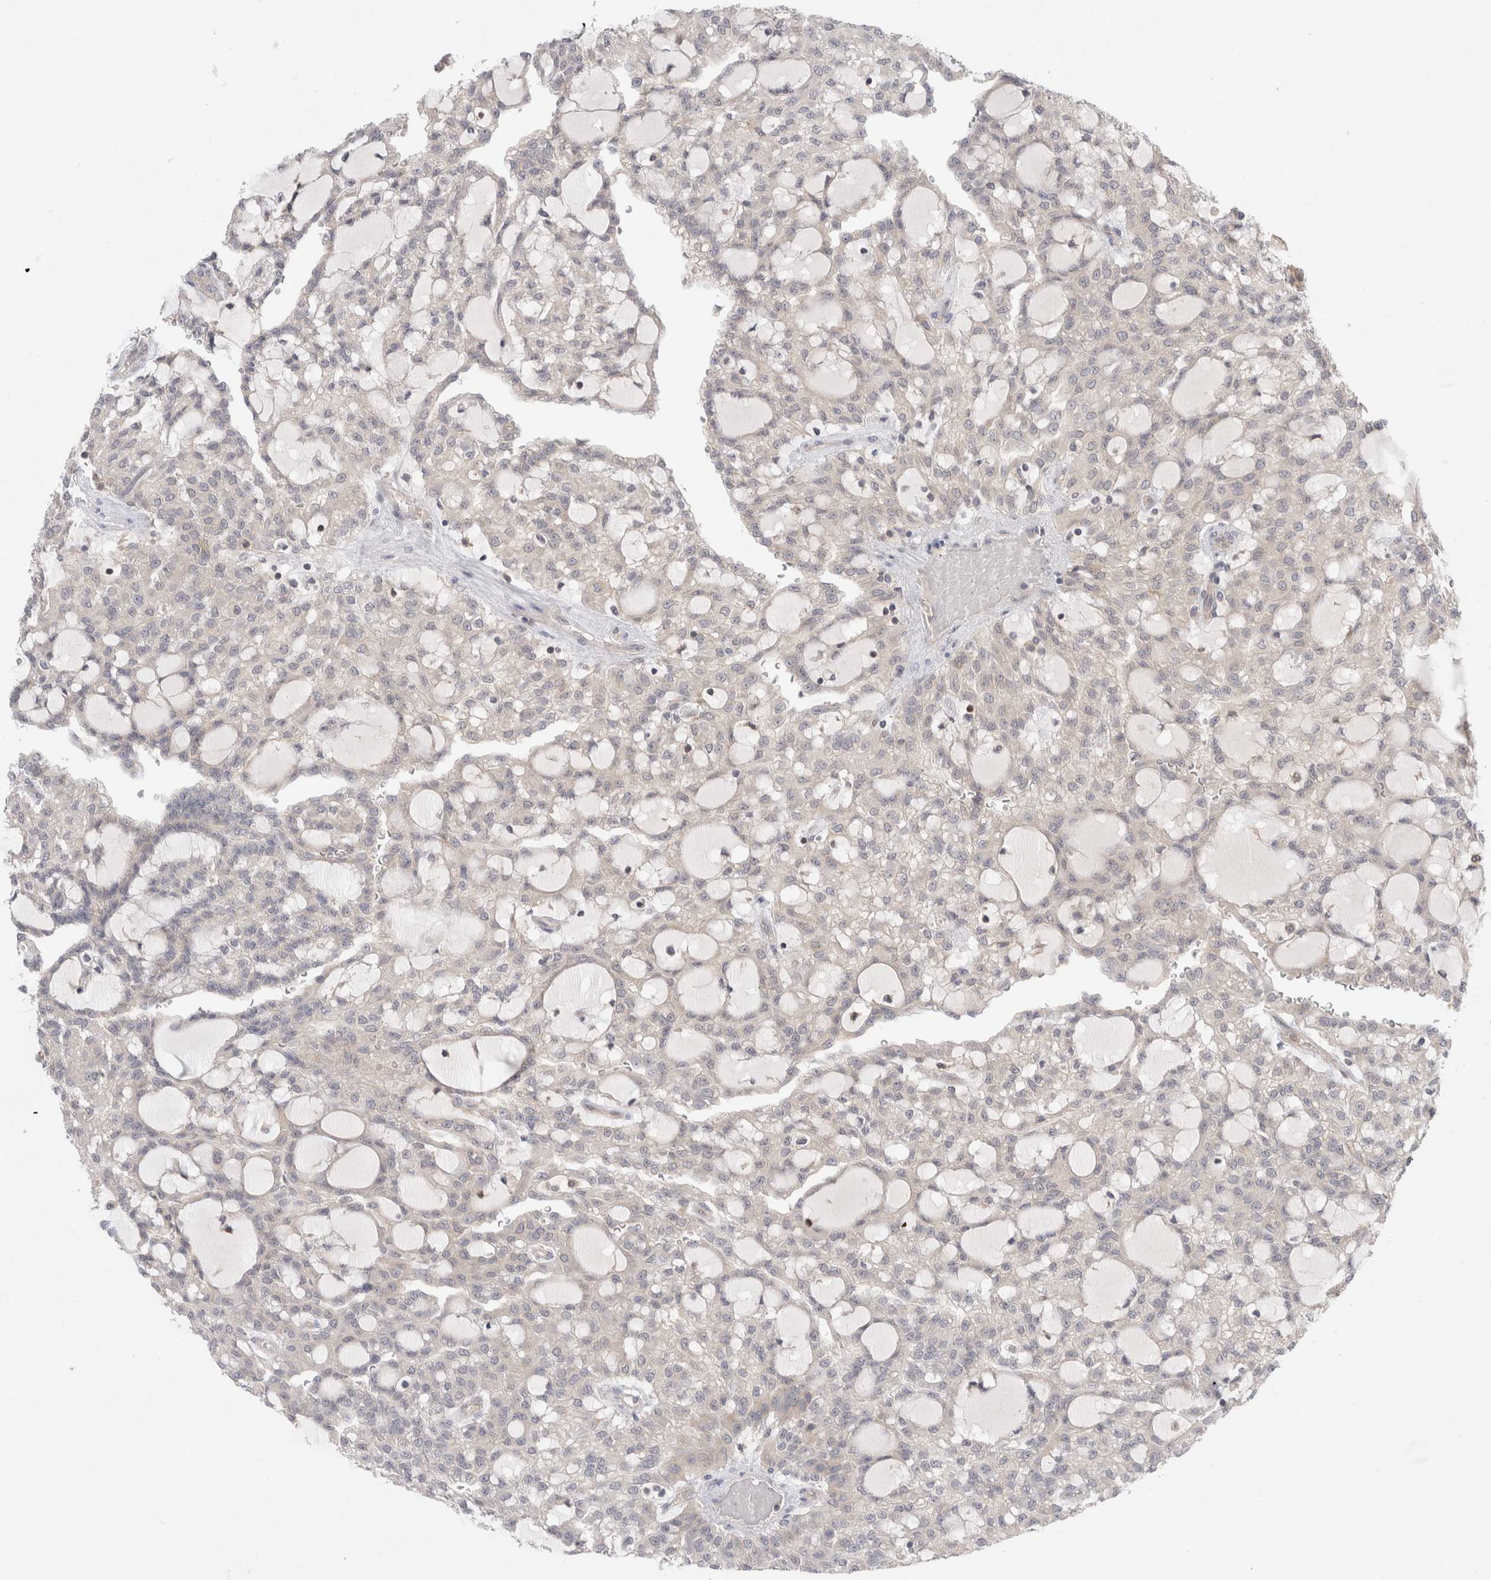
{"staining": {"intensity": "negative", "quantity": "none", "location": "none"}, "tissue": "renal cancer", "cell_type": "Tumor cells", "image_type": "cancer", "snomed": [{"axis": "morphology", "description": "Adenocarcinoma, NOS"}, {"axis": "topography", "description": "Kidney"}], "caption": "An immunohistochemistry (IHC) histopathology image of renal cancer (adenocarcinoma) is shown. There is no staining in tumor cells of renal cancer (adenocarcinoma).", "gene": "NFKB1", "patient": {"sex": "male", "age": 63}}